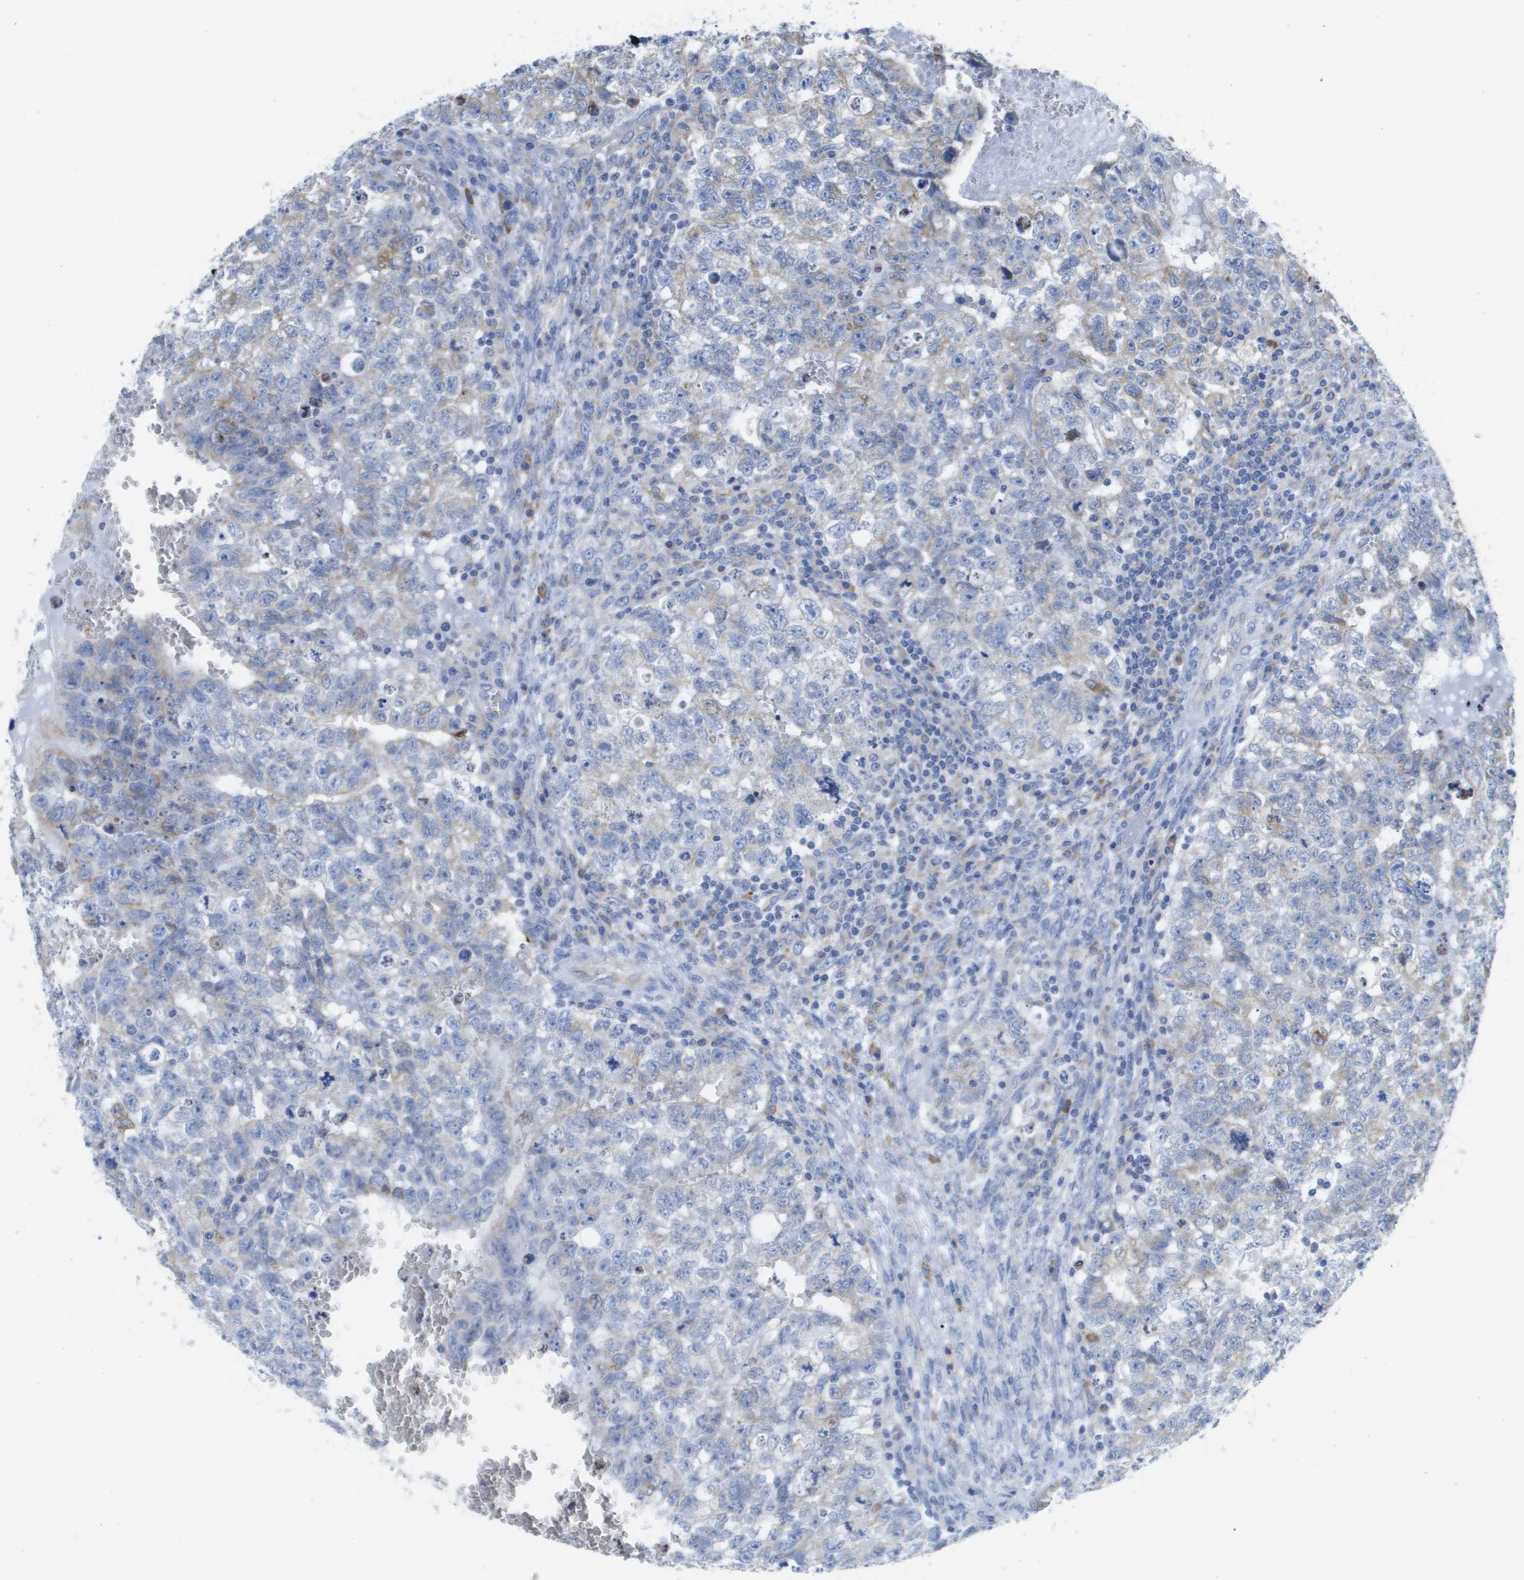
{"staining": {"intensity": "negative", "quantity": "none", "location": "none"}, "tissue": "testis cancer", "cell_type": "Tumor cells", "image_type": "cancer", "snomed": [{"axis": "morphology", "description": "Seminoma, NOS"}, {"axis": "morphology", "description": "Carcinoma, Embryonal, NOS"}, {"axis": "topography", "description": "Testis"}], "caption": "The immunohistochemistry (IHC) photomicrograph has no significant positivity in tumor cells of testis seminoma tissue.", "gene": "SDR42E1", "patient": {"sex": "male", "age": 38}}